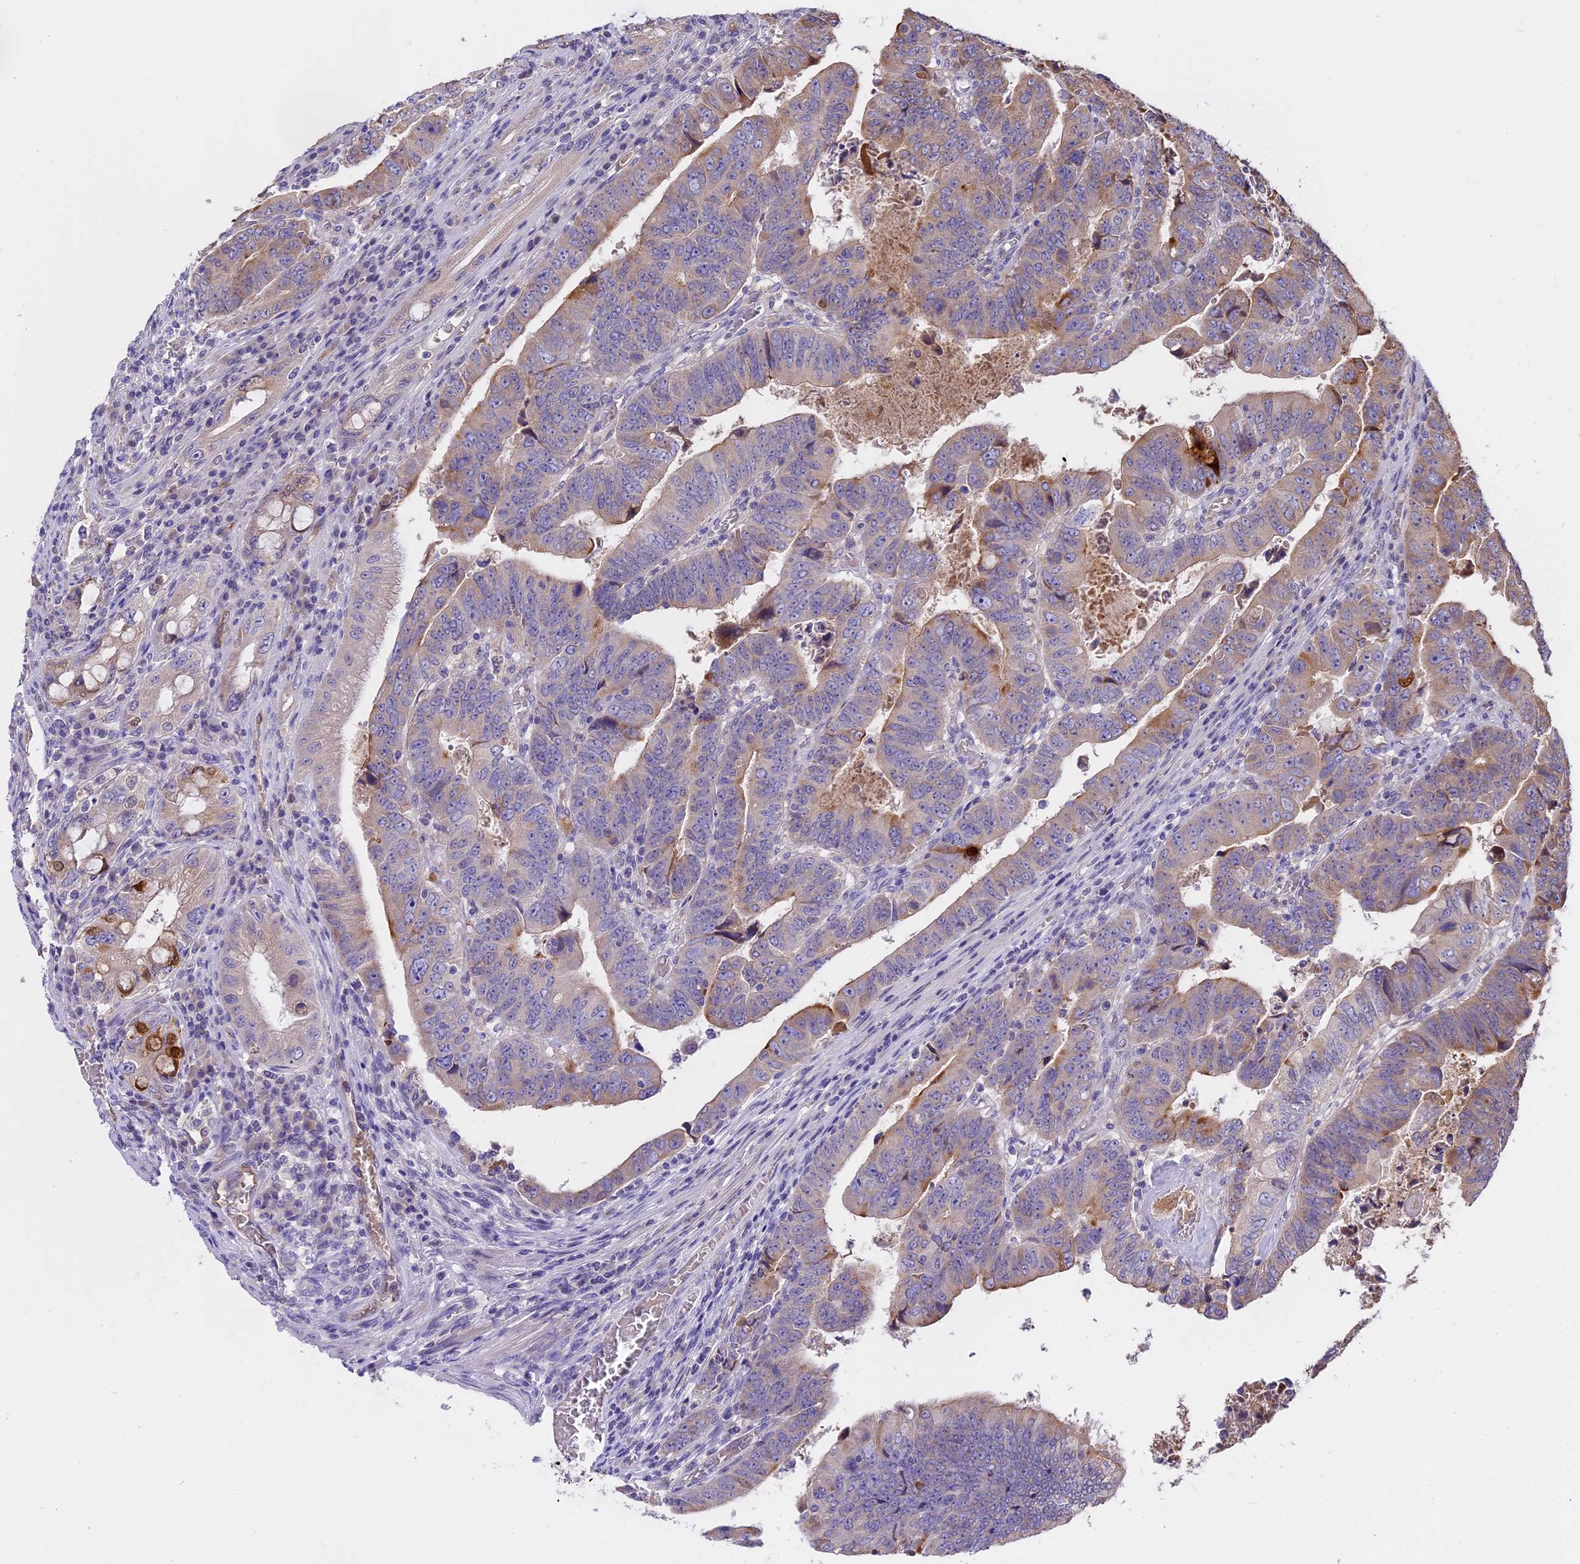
{"staining": {"intensity": "weak", "quantity": "<25%", "location": "cytoplasmic/membranous"}, "tissue": "colorectal cancer", "cell_type": "Tumor cells", "image_type": "cancer", "snomed": [{"axis": "morphology", "description": "Normal tissue, NOS"}, {"axis": "morphology", "description": "Adenocarcinoma, NOS"}, {"axis": "topography", "description": "Rectum"}], "caption": "IHC micrograph of human adenocarcinoma (colorectal) stained for a protein (brown), which exhibits no staining in tumor cells.", "gene": "WFDC2", "patient": {"sex": "female", "age": 65}}